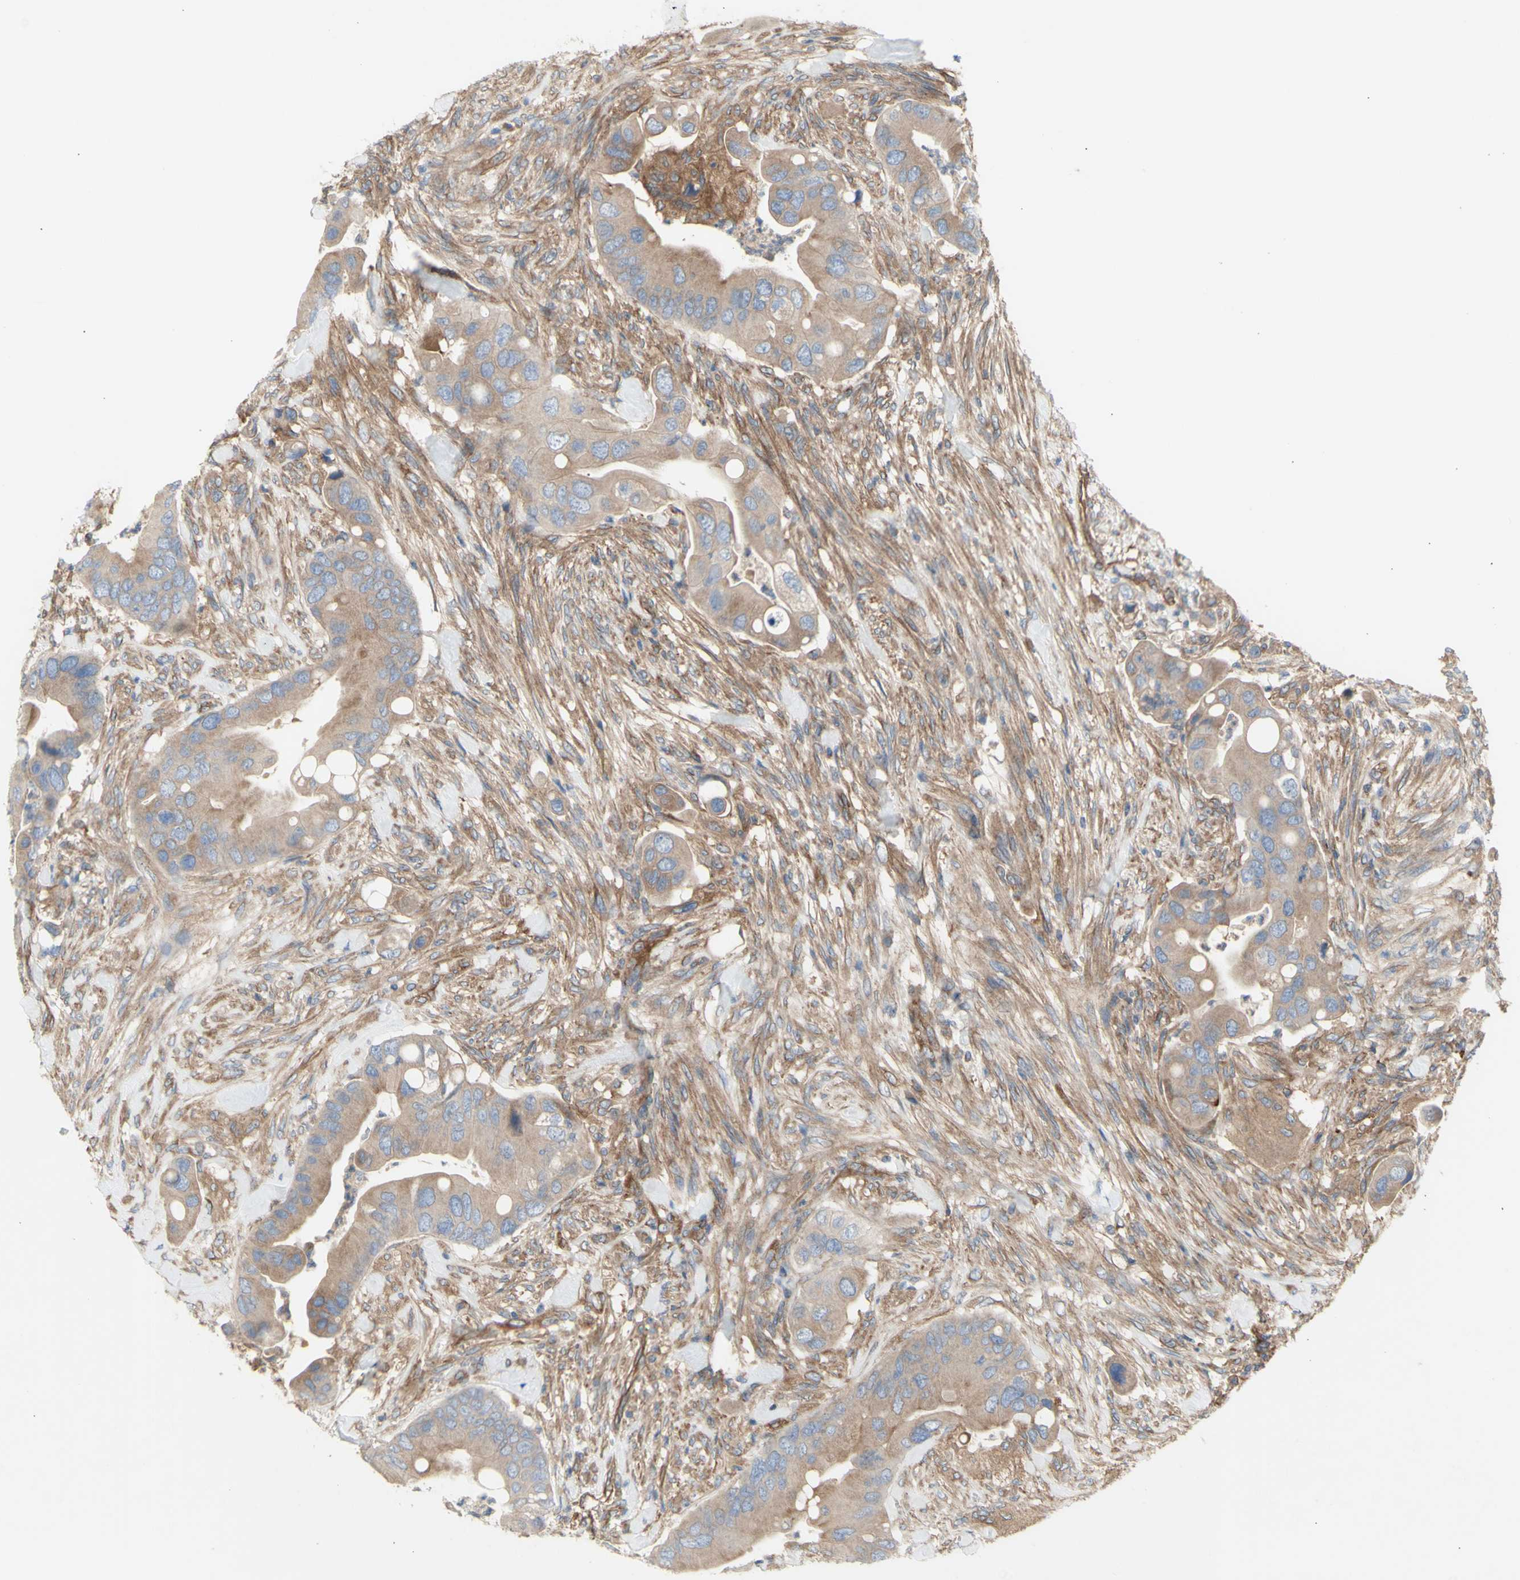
{"staining": {"intensity": "weak", "quantity": ">75%", "location": "cytoplasmic/membranous"}, "tissue": "colorectal cancer", "cell_type": "Tumor cells", "image_type": "cancer", "snomed": [{"axis": "morphology", "description": "Adenocarcinoma, NOS"}, {"axis": "topography", "description": "Rectum"}], "caption": "Immunohistochemistry (IHC) (DAB) staining of adenocarcinoma (colorectal) reveals weak cytoplasmic/membranous protein expression in about >75% of tumor cells.", "gene": "KLC1", "patient": {"sex": "female", "age": 57}}